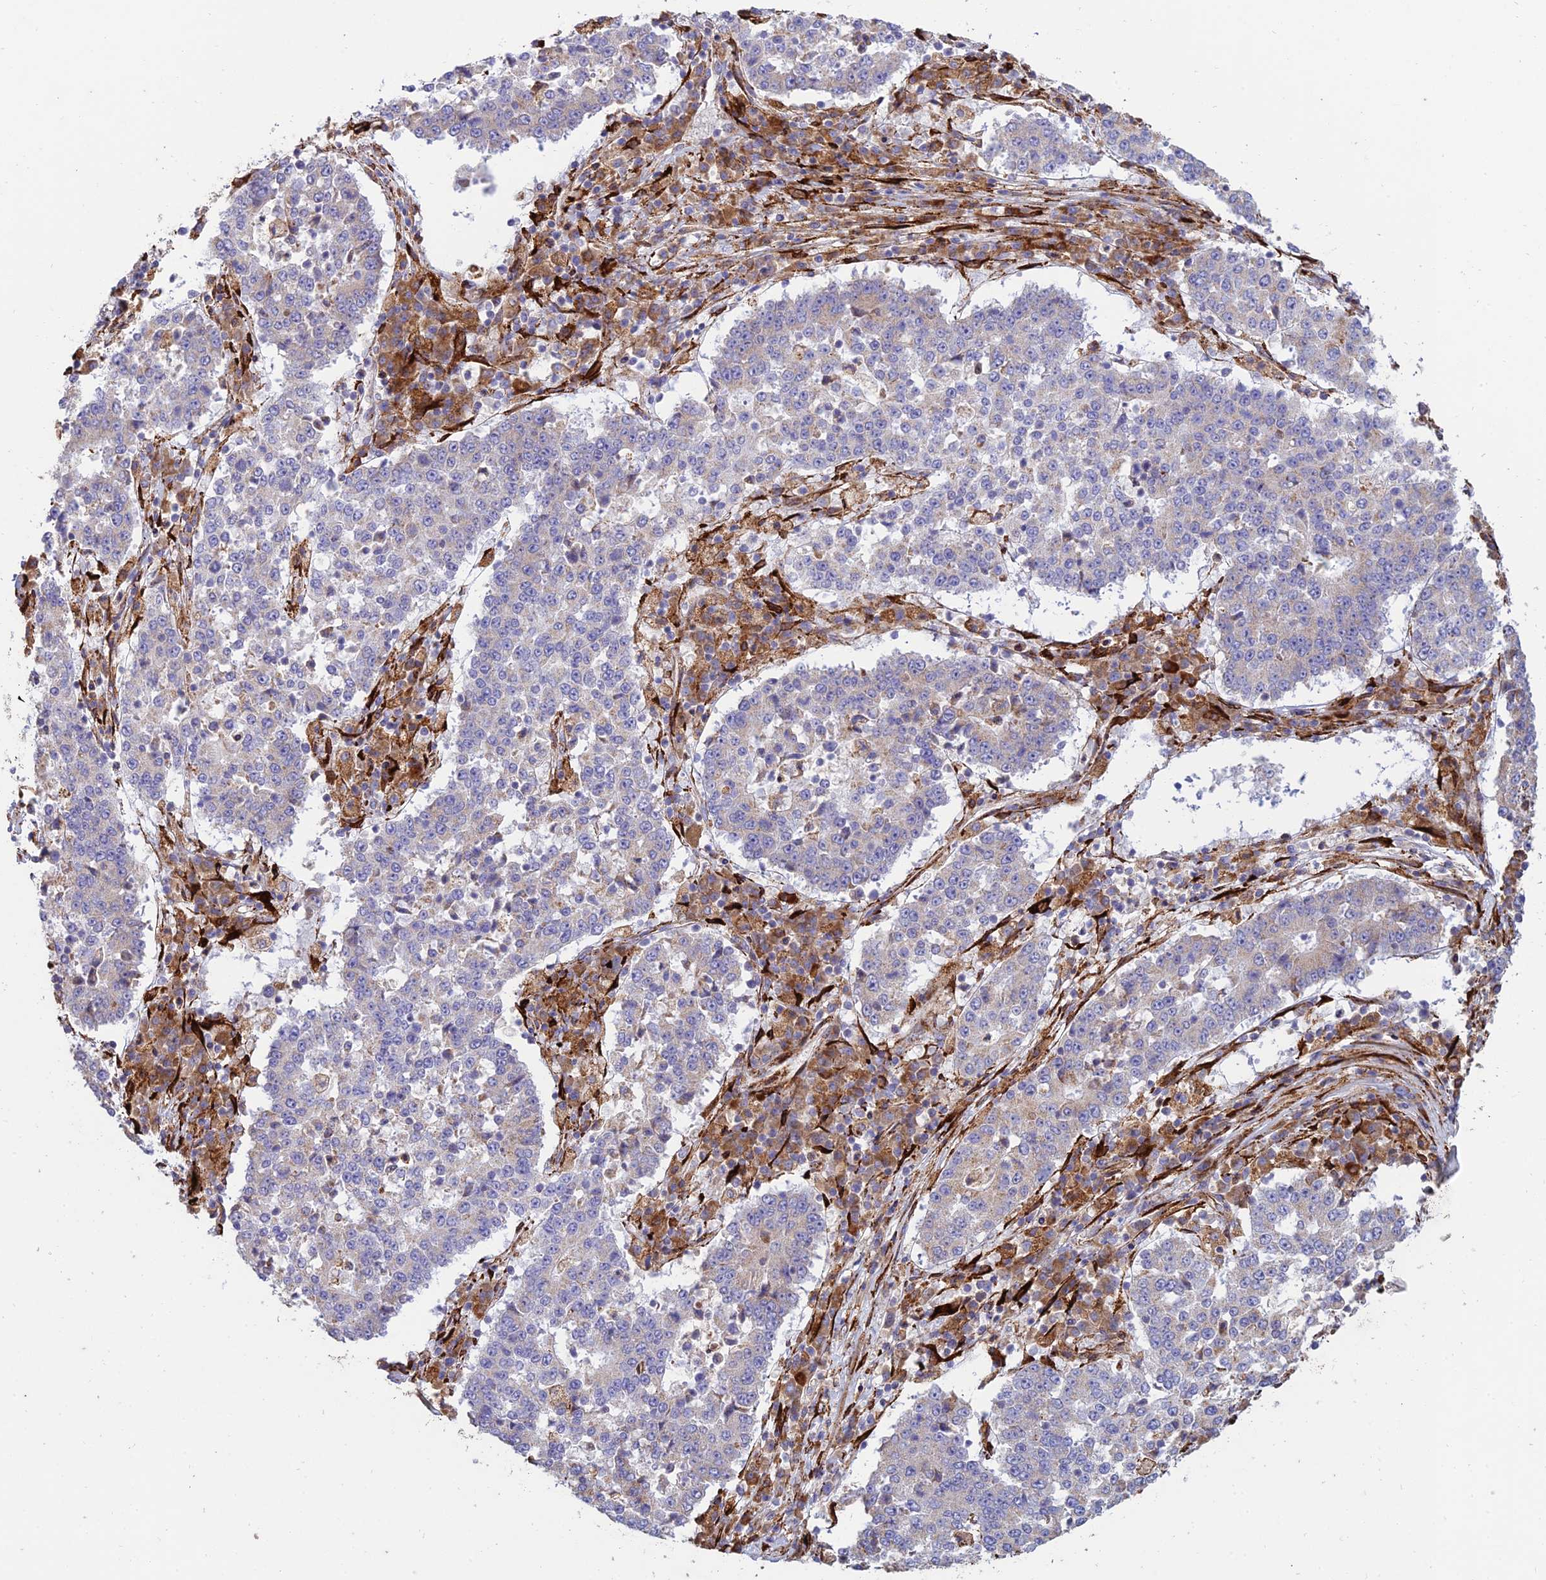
{"staining": {"intensity": "negative", "quantity": "none", "location": "none"}, "tissue": "stomach cancer", "cell_type": "Tumor cells", "image_type": "cancer", "snomed": [{"axis": "morphology", "description": "Adenocarcinoma, NOS"}, {"axis": "topography", "description": "Stomach"}], "caption": "A histopathology image of human adenocarcinoma (stomach) is negative for staining in tumor cells.", "gene": "RCN3", "patient": {"sex": "male", "age": 59}}